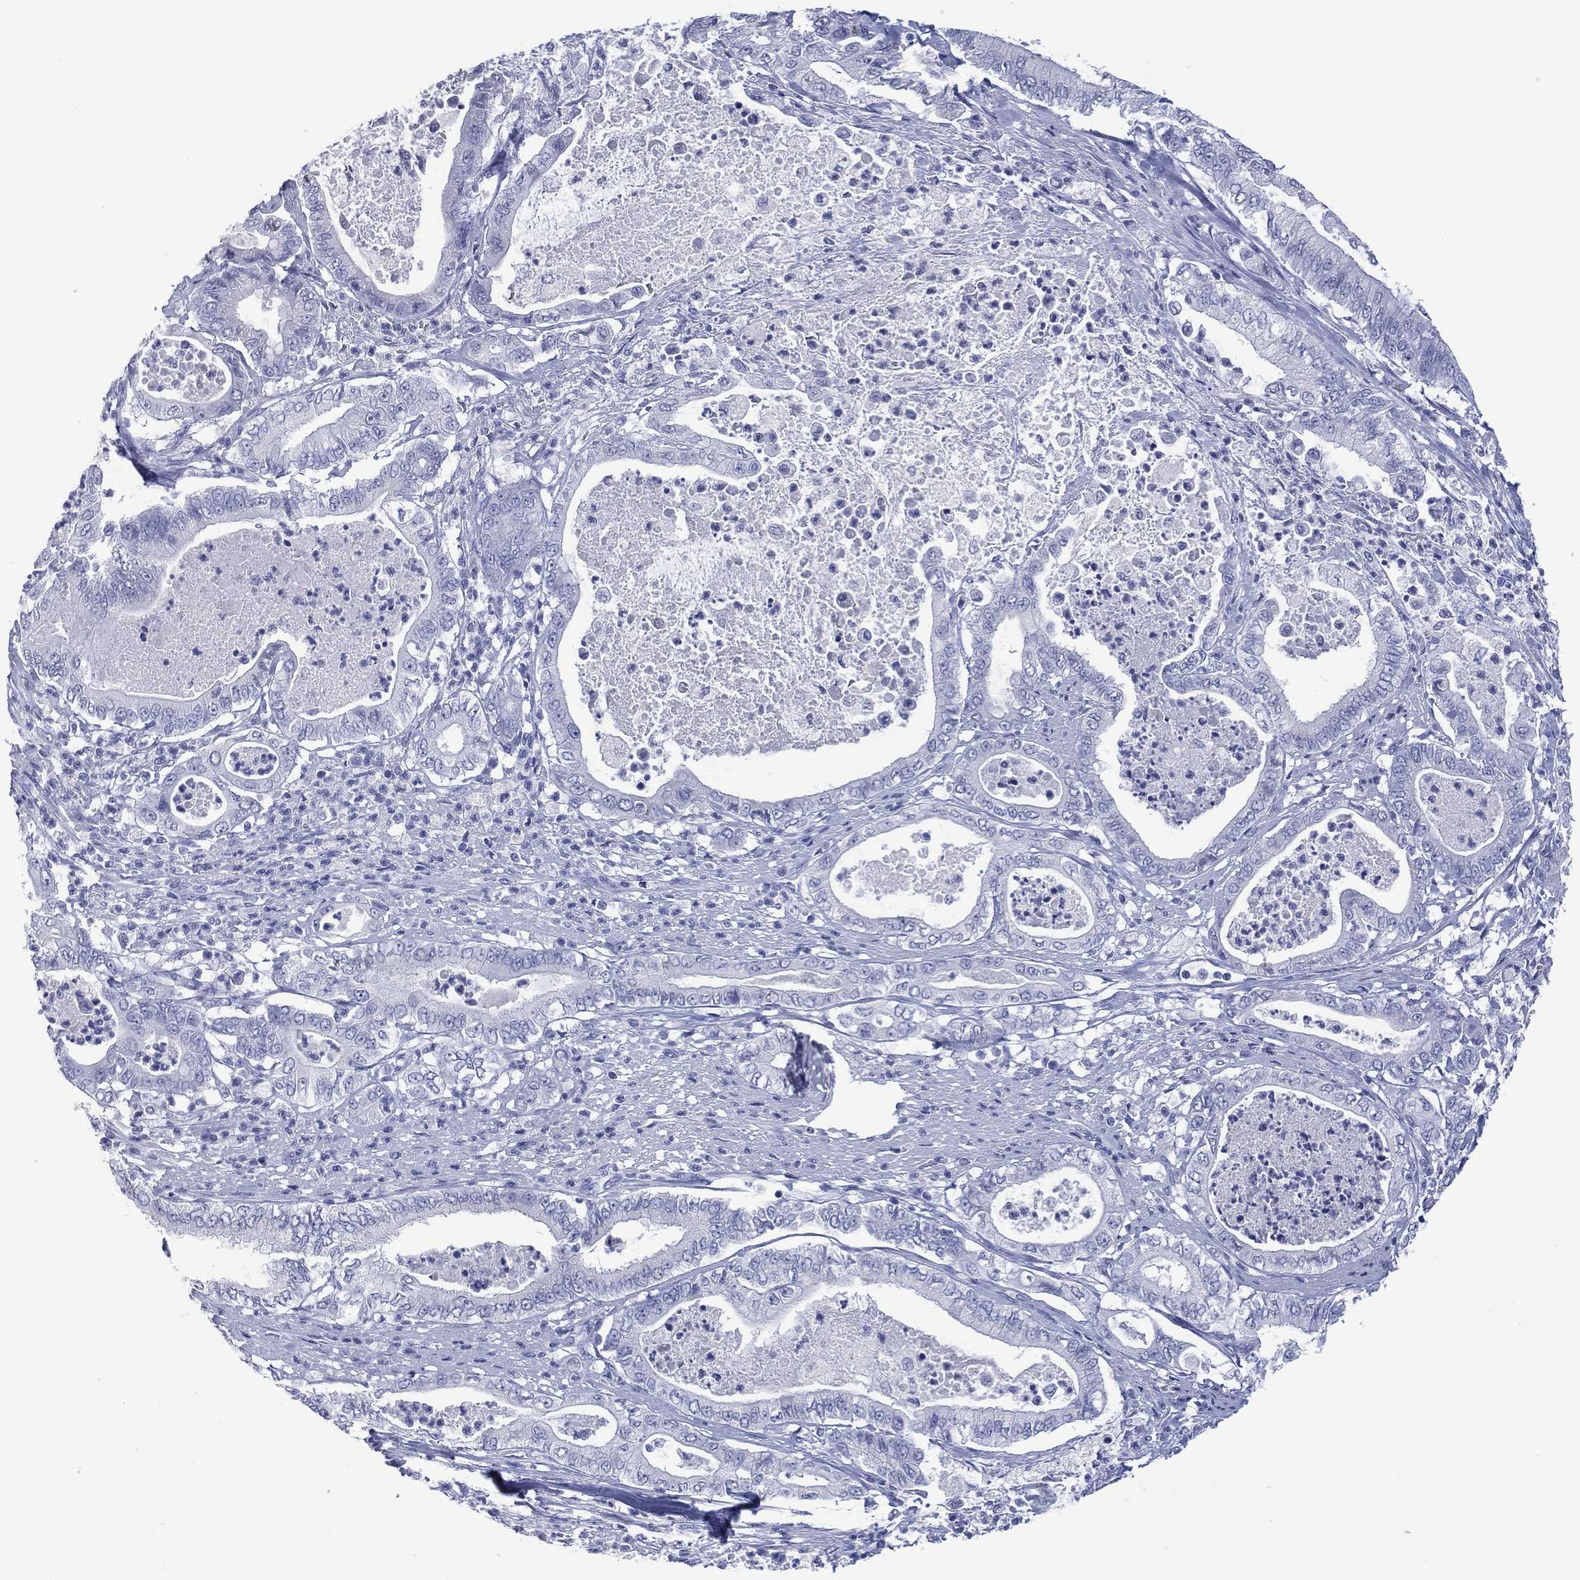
{"staining": {"intensity": "negative", "quantity": "none", "location": "none"}, "tissue": "pancreatic cancer", "cell_type": "Tumor cells", "image_type": "cancer", "snomed": [{"axis": "morphology", "description": "Adenocarcinoma, NOS"}, {"axis": "topography", "description": "Pancreas"}], "caption": "The IHC photomicrograph has no significant expression in tumor cells of pancreatic cancer (adenocarcinoma) tissue.", "gene": "UTF1", "patient": {"sex": "male", "age": 71}}